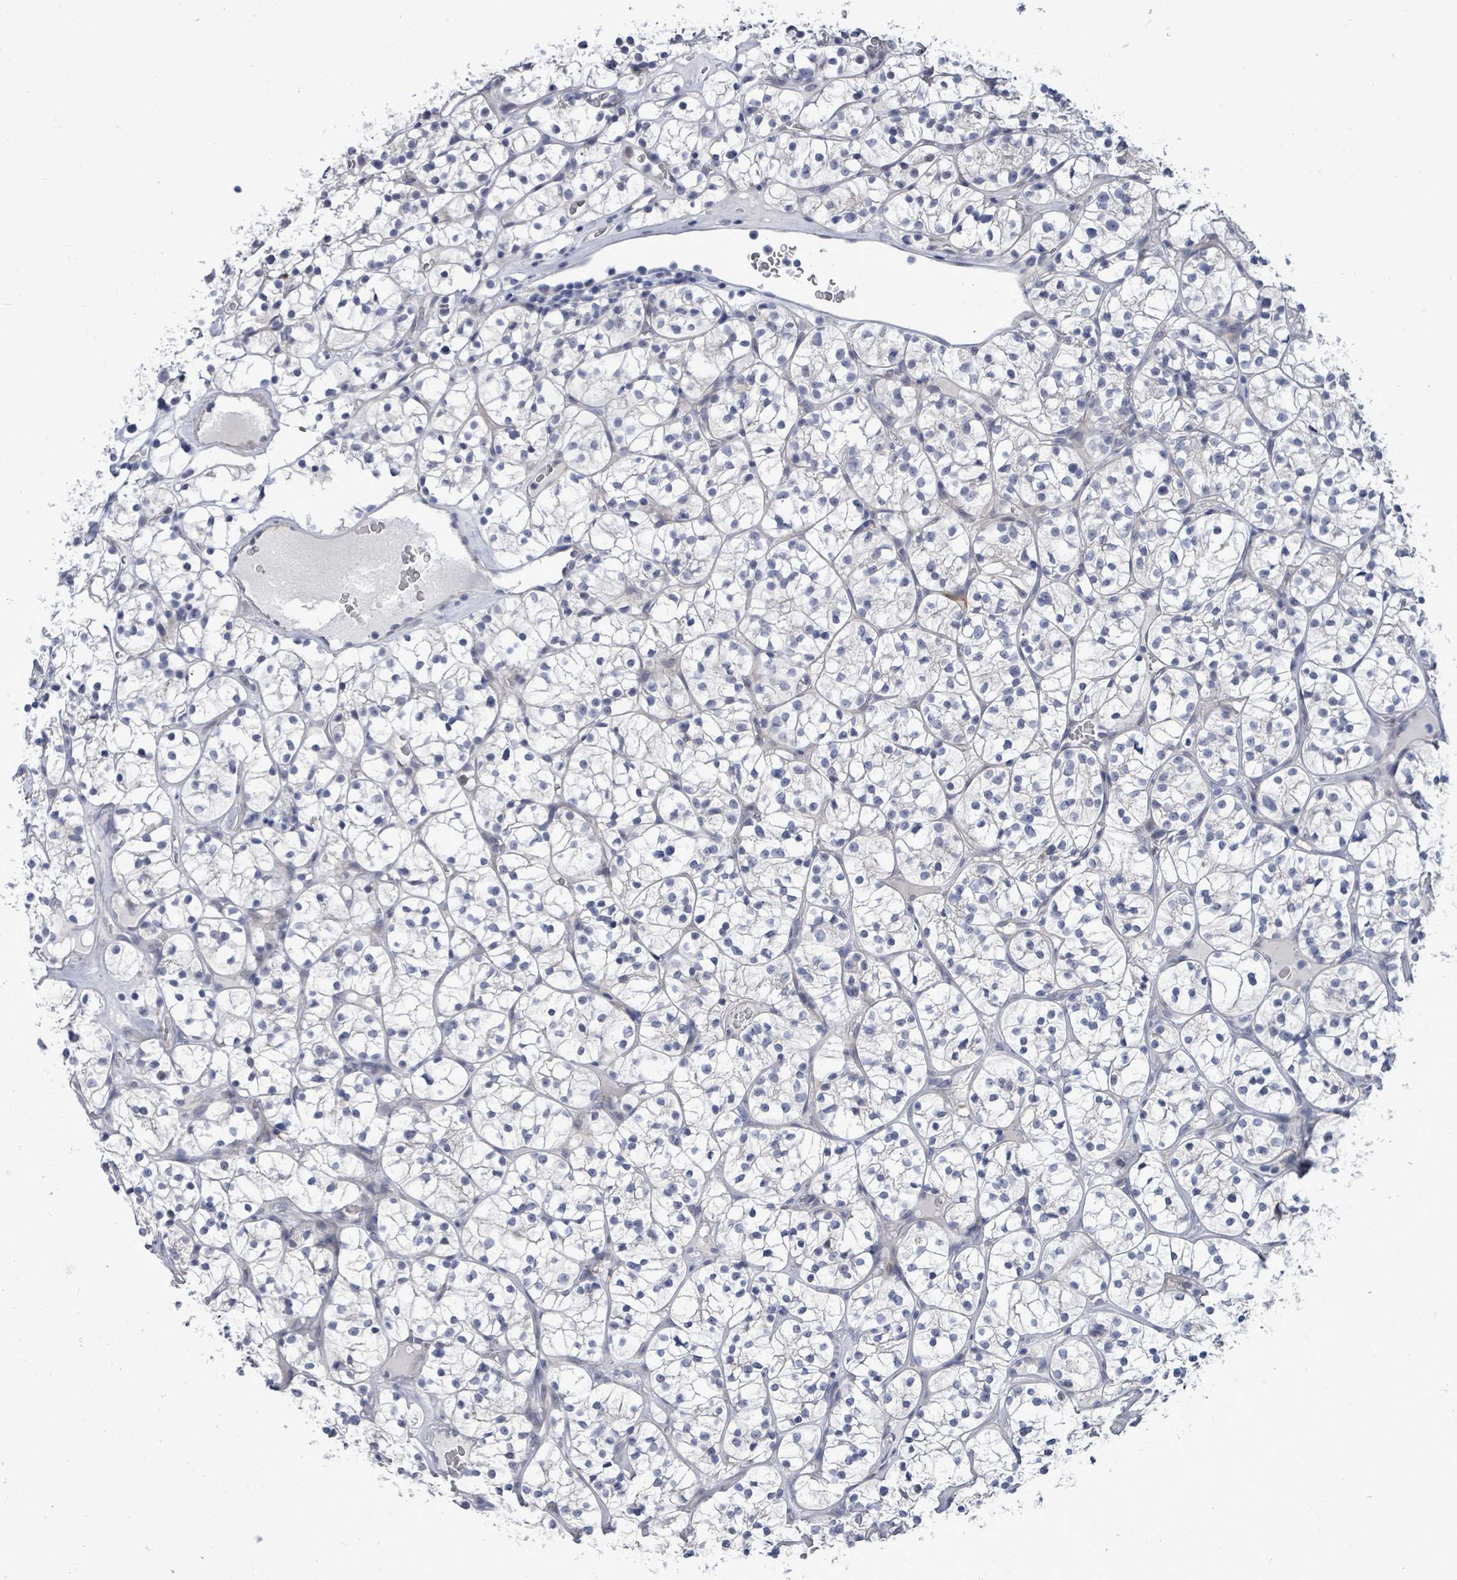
{"staining": {"intensity": "negative", "quantity": "none", "location": "none"}, "tissue": "renal cancer", "cell_type": "Tumor cells", "image_type": "cancer", "snomed": [{"axis": "morphology", "description": "Adenocarcinoma, NOS"}, {"axis": "topography", "description": "Kidney"}], "caption": "An image of renal adenocarcinoma stained for a protein exhibits no brown staining in tumor cells.", "gene": "CT45A5", "patient": {"sex": "female", "age": 64}}